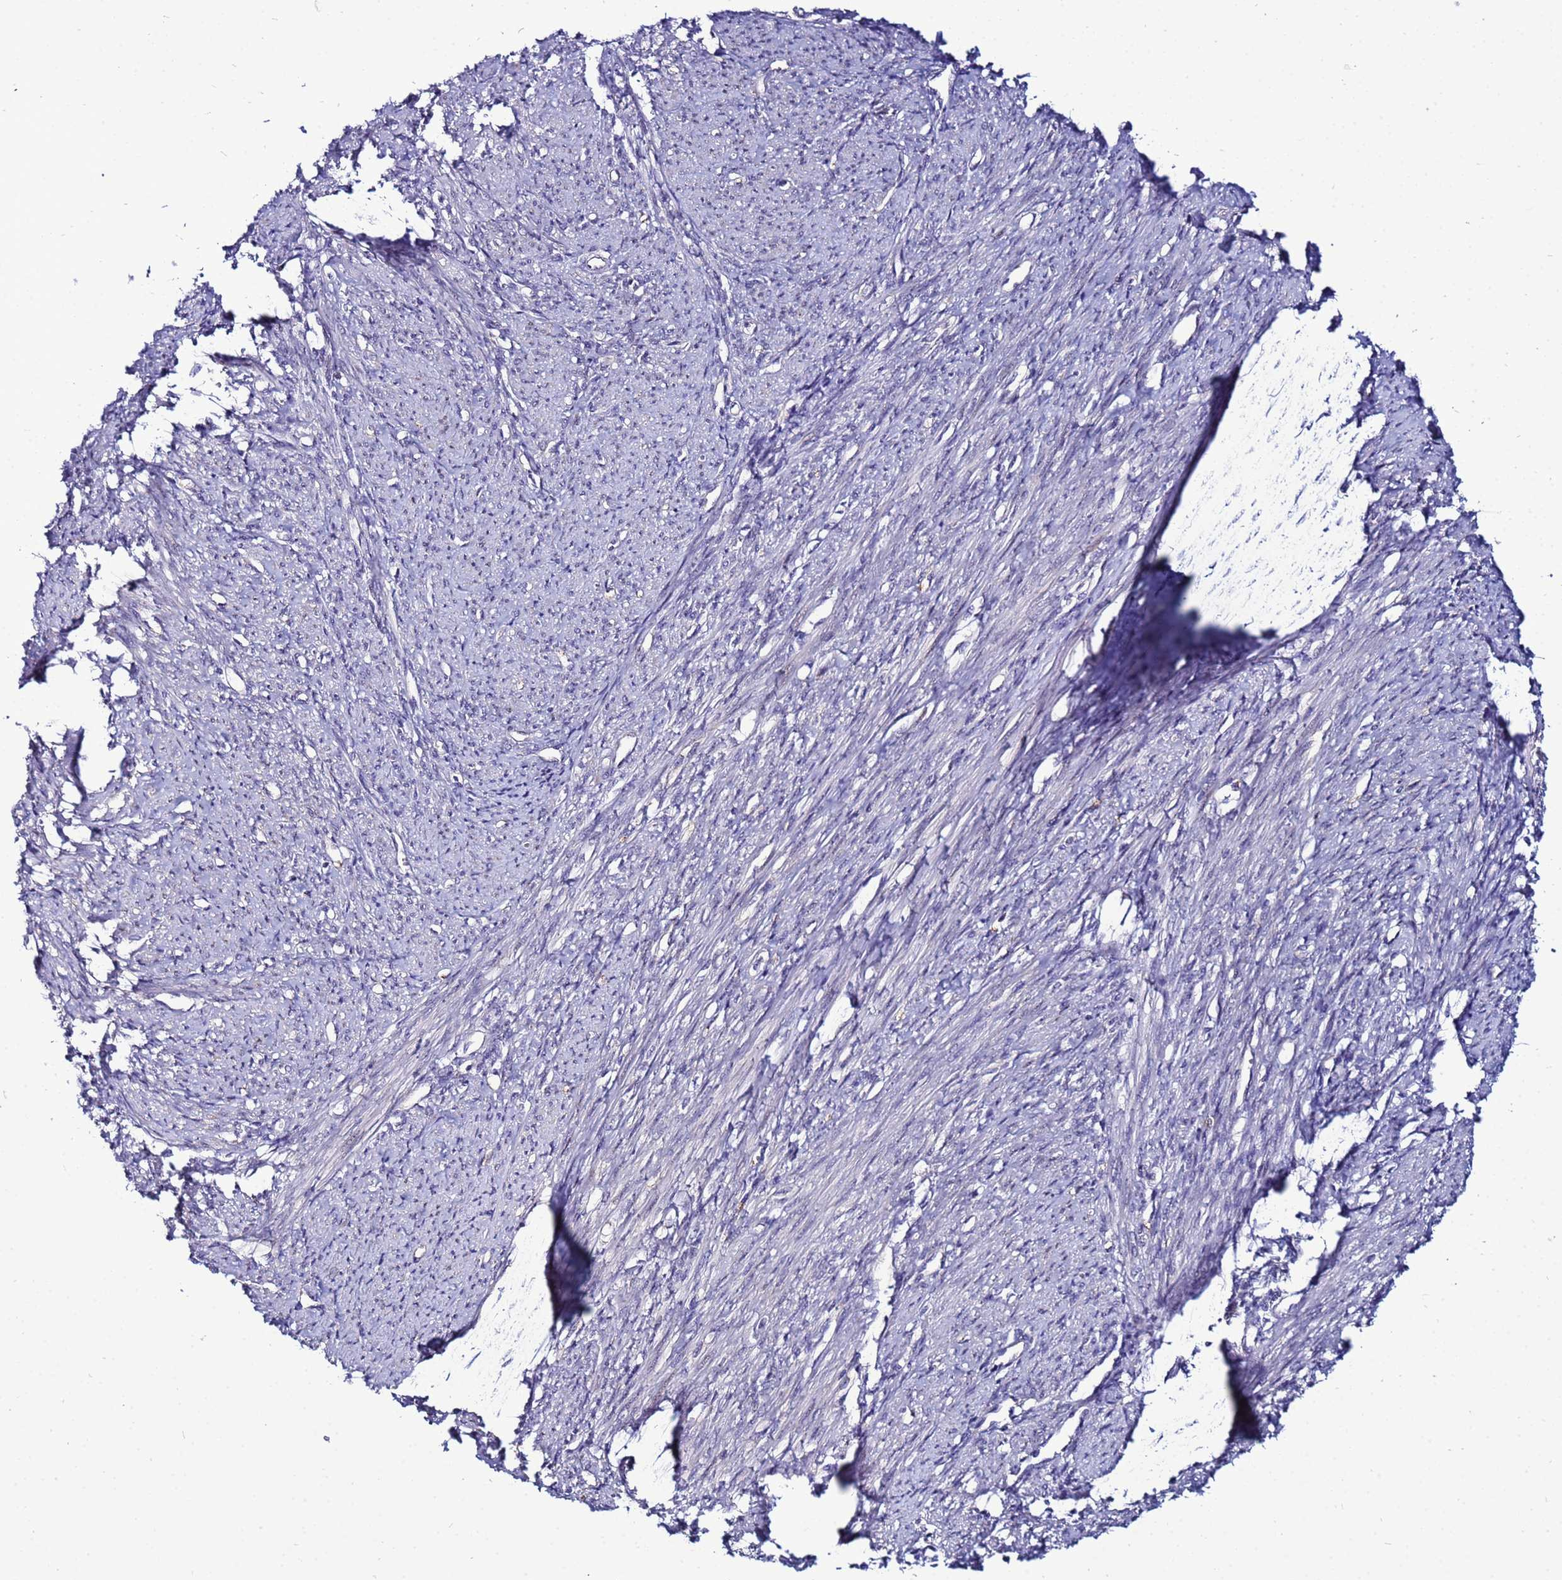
{"staining": {"intensity": "negative", "quantity": "none", "location": "none"}, "tissue": "smooth muscle", "cell_type": "Smooth muscle cells", "image_type": "normal", "snomed": [{"axis": "morphology", "description": "Normal tissue, NOS"}, {"axis": "topography", "description": "Smooth muscle"}, {"axis": "topography", "description": "Uterus"}], "caption": "The image reveals no staining of smooth muscle cells in benign smooth muscle.", "gene": "NOL8", "patient": {"sex": "female", "age": 59}}